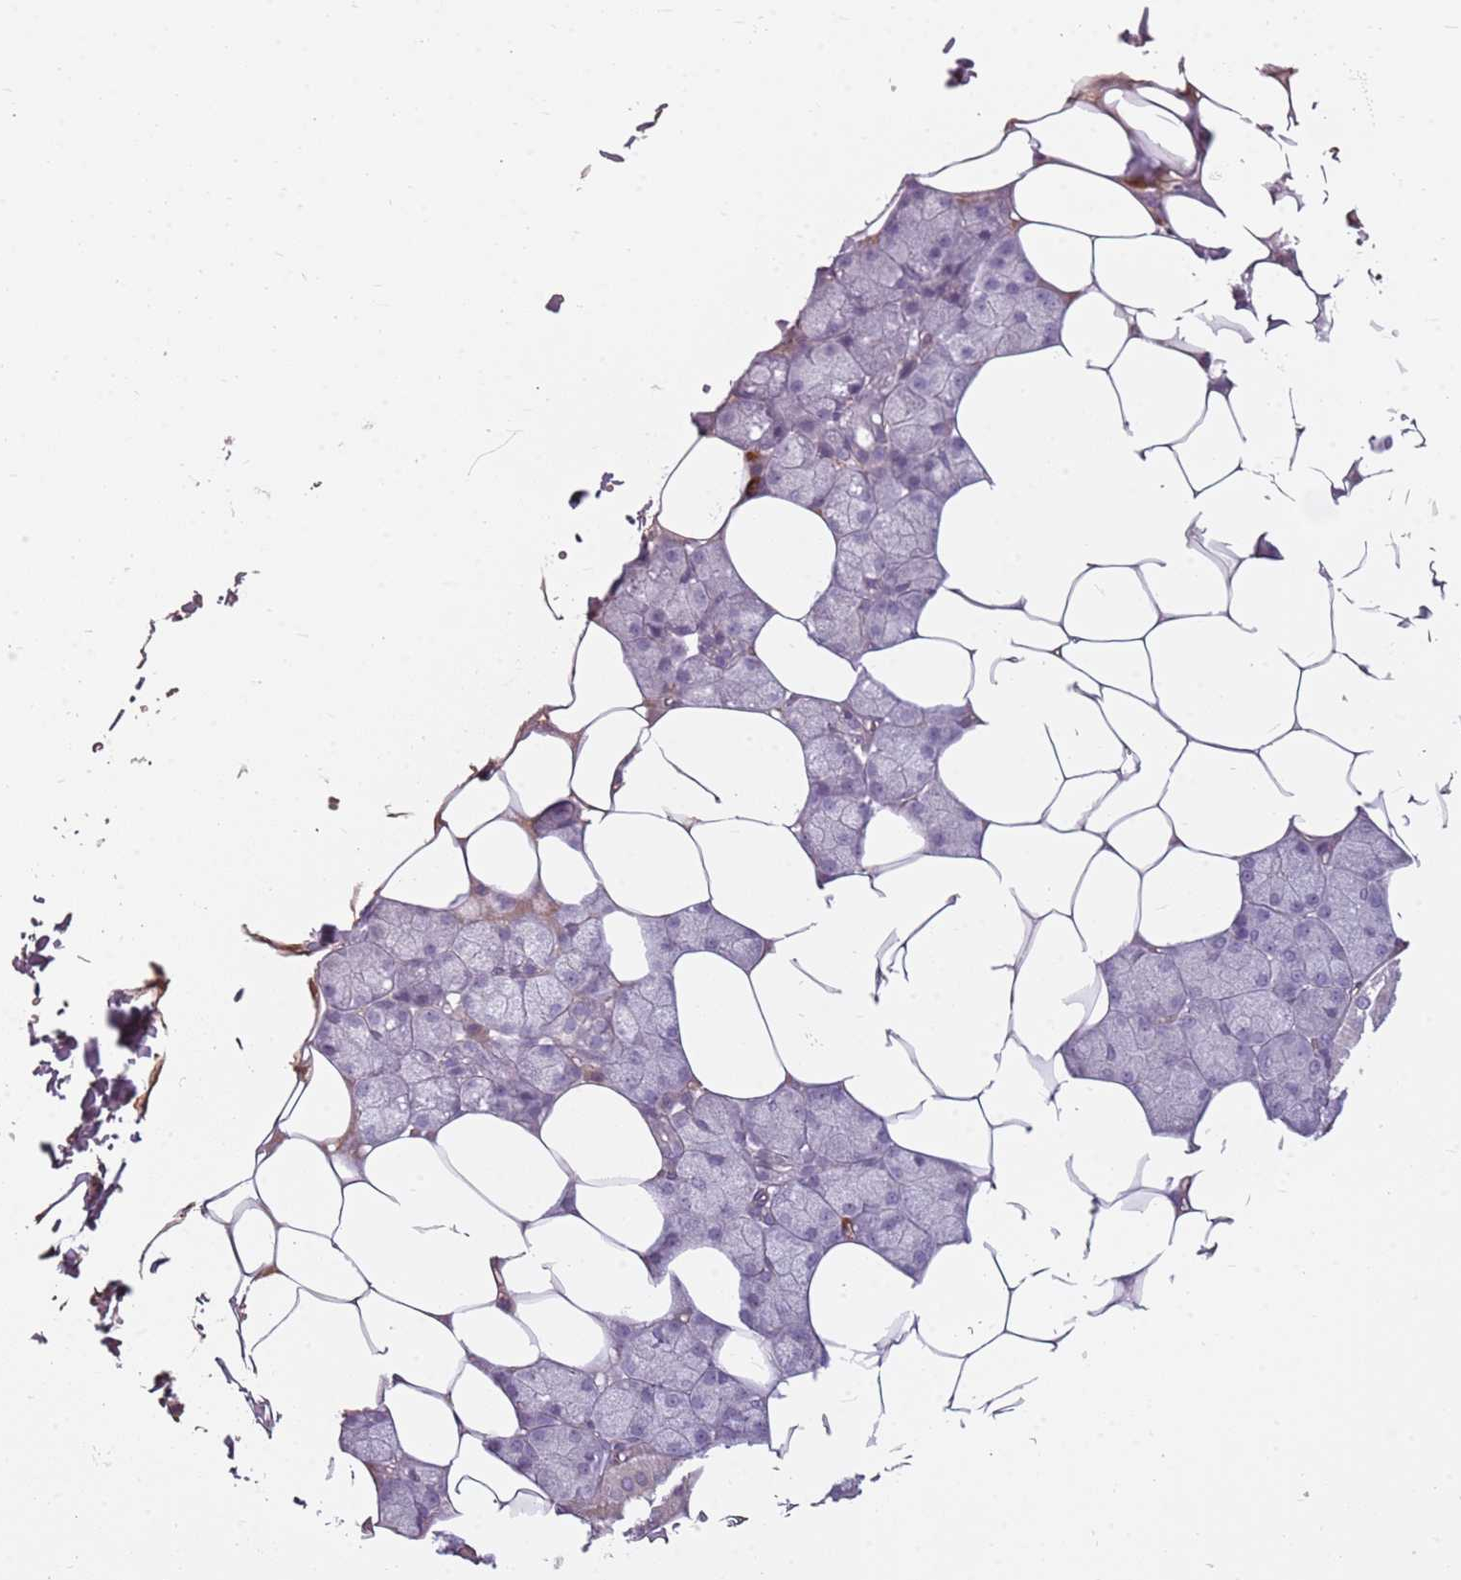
{"staining": {"intensity": "weak", "quantity": "<25%", "location": "cytoplasmic/membranous"}, "tissue": "salivary gland", "cell_type": "Glandular cells", "image_type": "normal", "snomed": [{"axis": "morphology", "description": "Normal tissue, NOS"}, {"axis": "topography", "description": "Salivary gland"}], "caption": "High power microscopy photomicrograph of an IHC histopathology image of benign salivary gland, revealing no significant expression in glandular cells. (DAB immunohistochemistry (IHC), high magnification).", "gene": "SPAG4", "patient": {"sex": "male", "age": 62}}